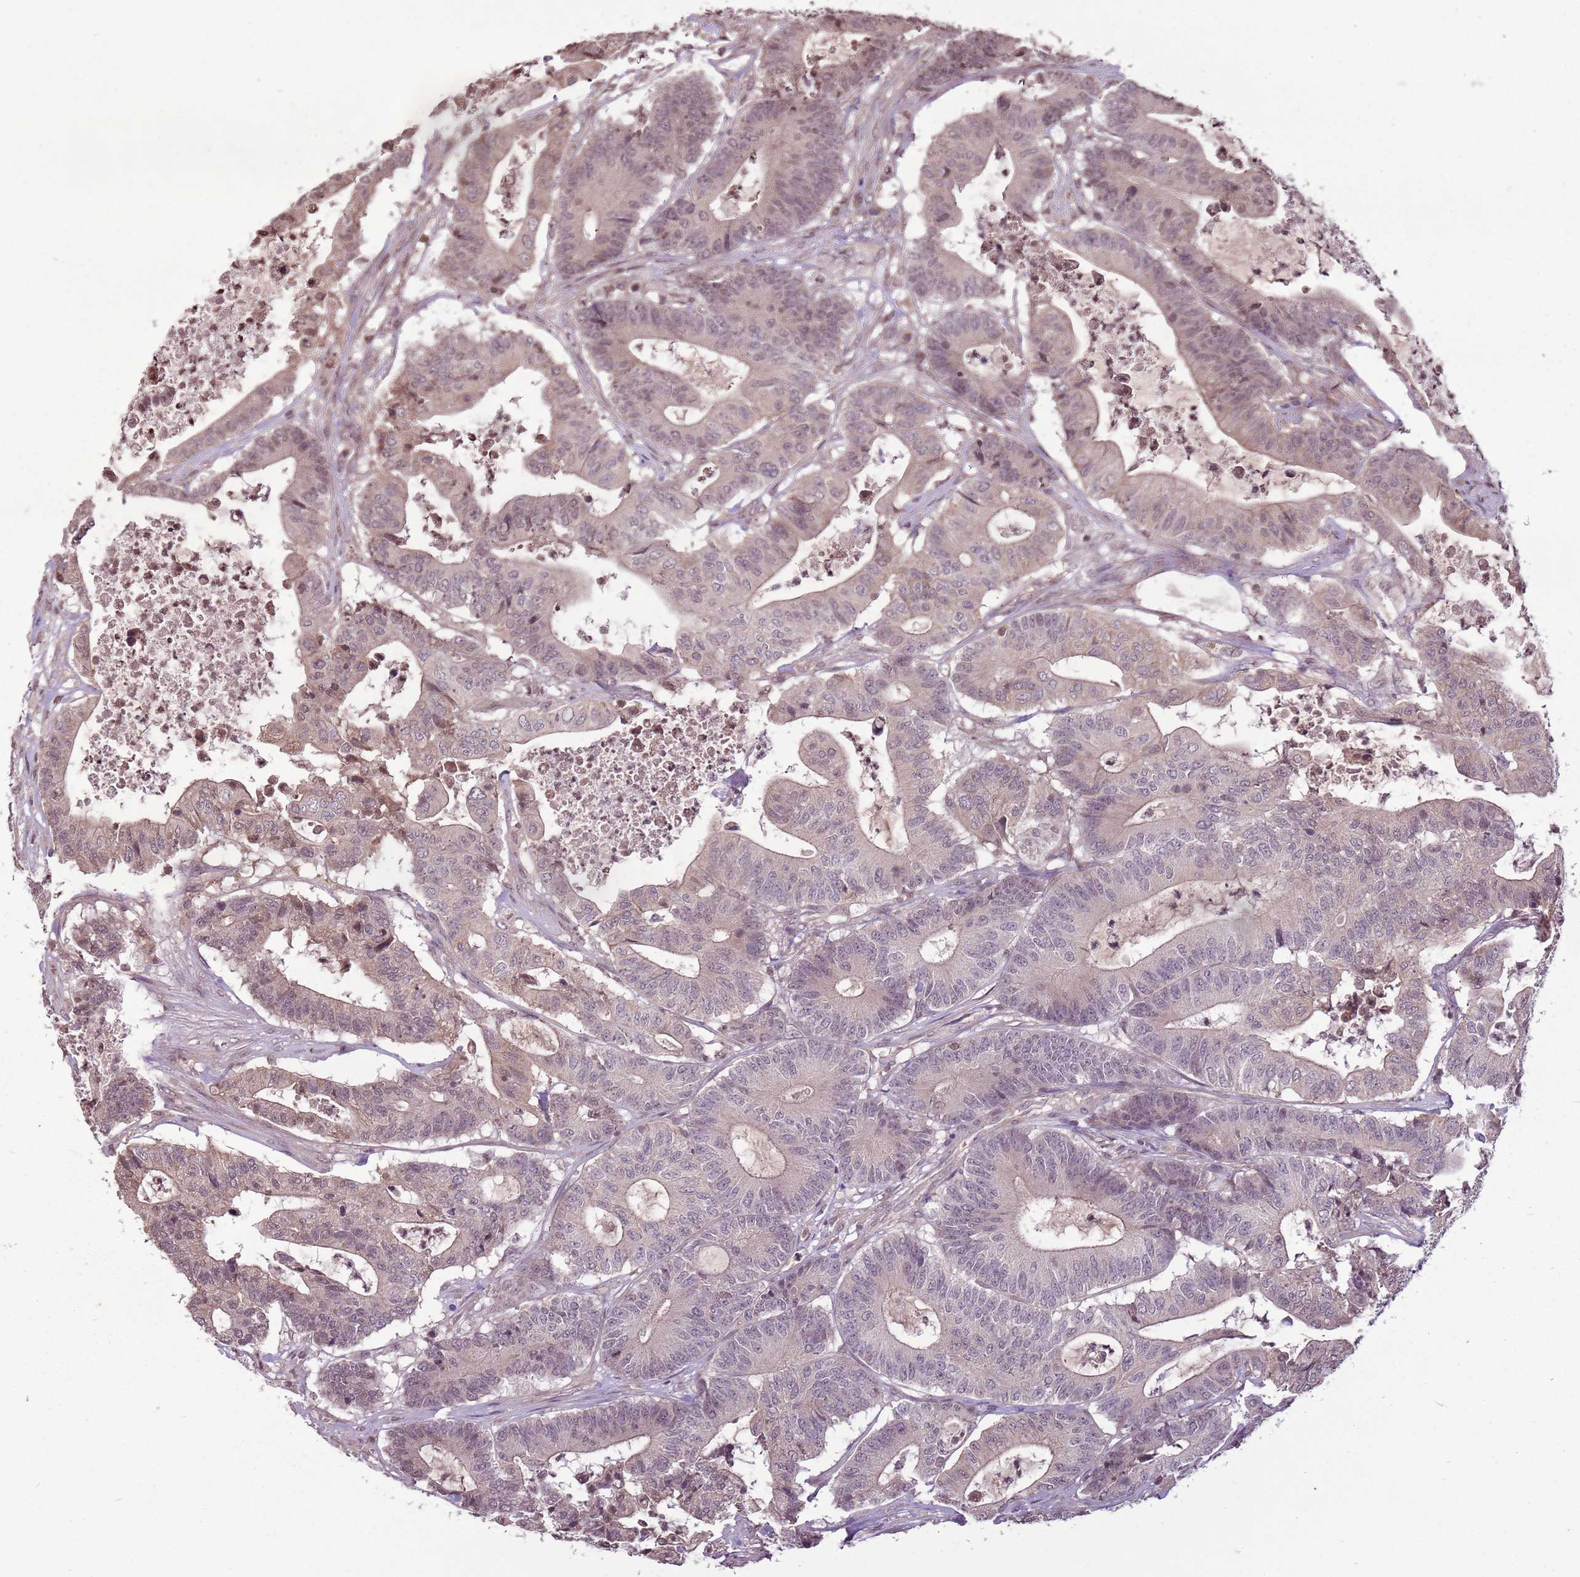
{"staining": {"intensity": "weak", "quantity": "25%-75%", "location": "cytoplasmic/membranous,nuclear"}, "tissue": "colorectal cancer", "cell_type": "Tumor cells", "image_type": "cancer", "snomed": [{"axis": "morphology", "description": "Adenocarcinoma, NOS"}, {"axis": "topography", "description": "Colon"}], "caption": "IHC histopathology image of neoplastic tissue: adenocarcinoma (colorectal) stained using immunohistochemistry (IHC) displays low levels of weak protein expression localized specifically in the cytoplasmic/membranous and nuclear of tumor cells, appearing as a cytoplasmic/membranous and nuclear brown color.", "gene": "CAPN9", "patient": {"sex": "female", "age": 84}}